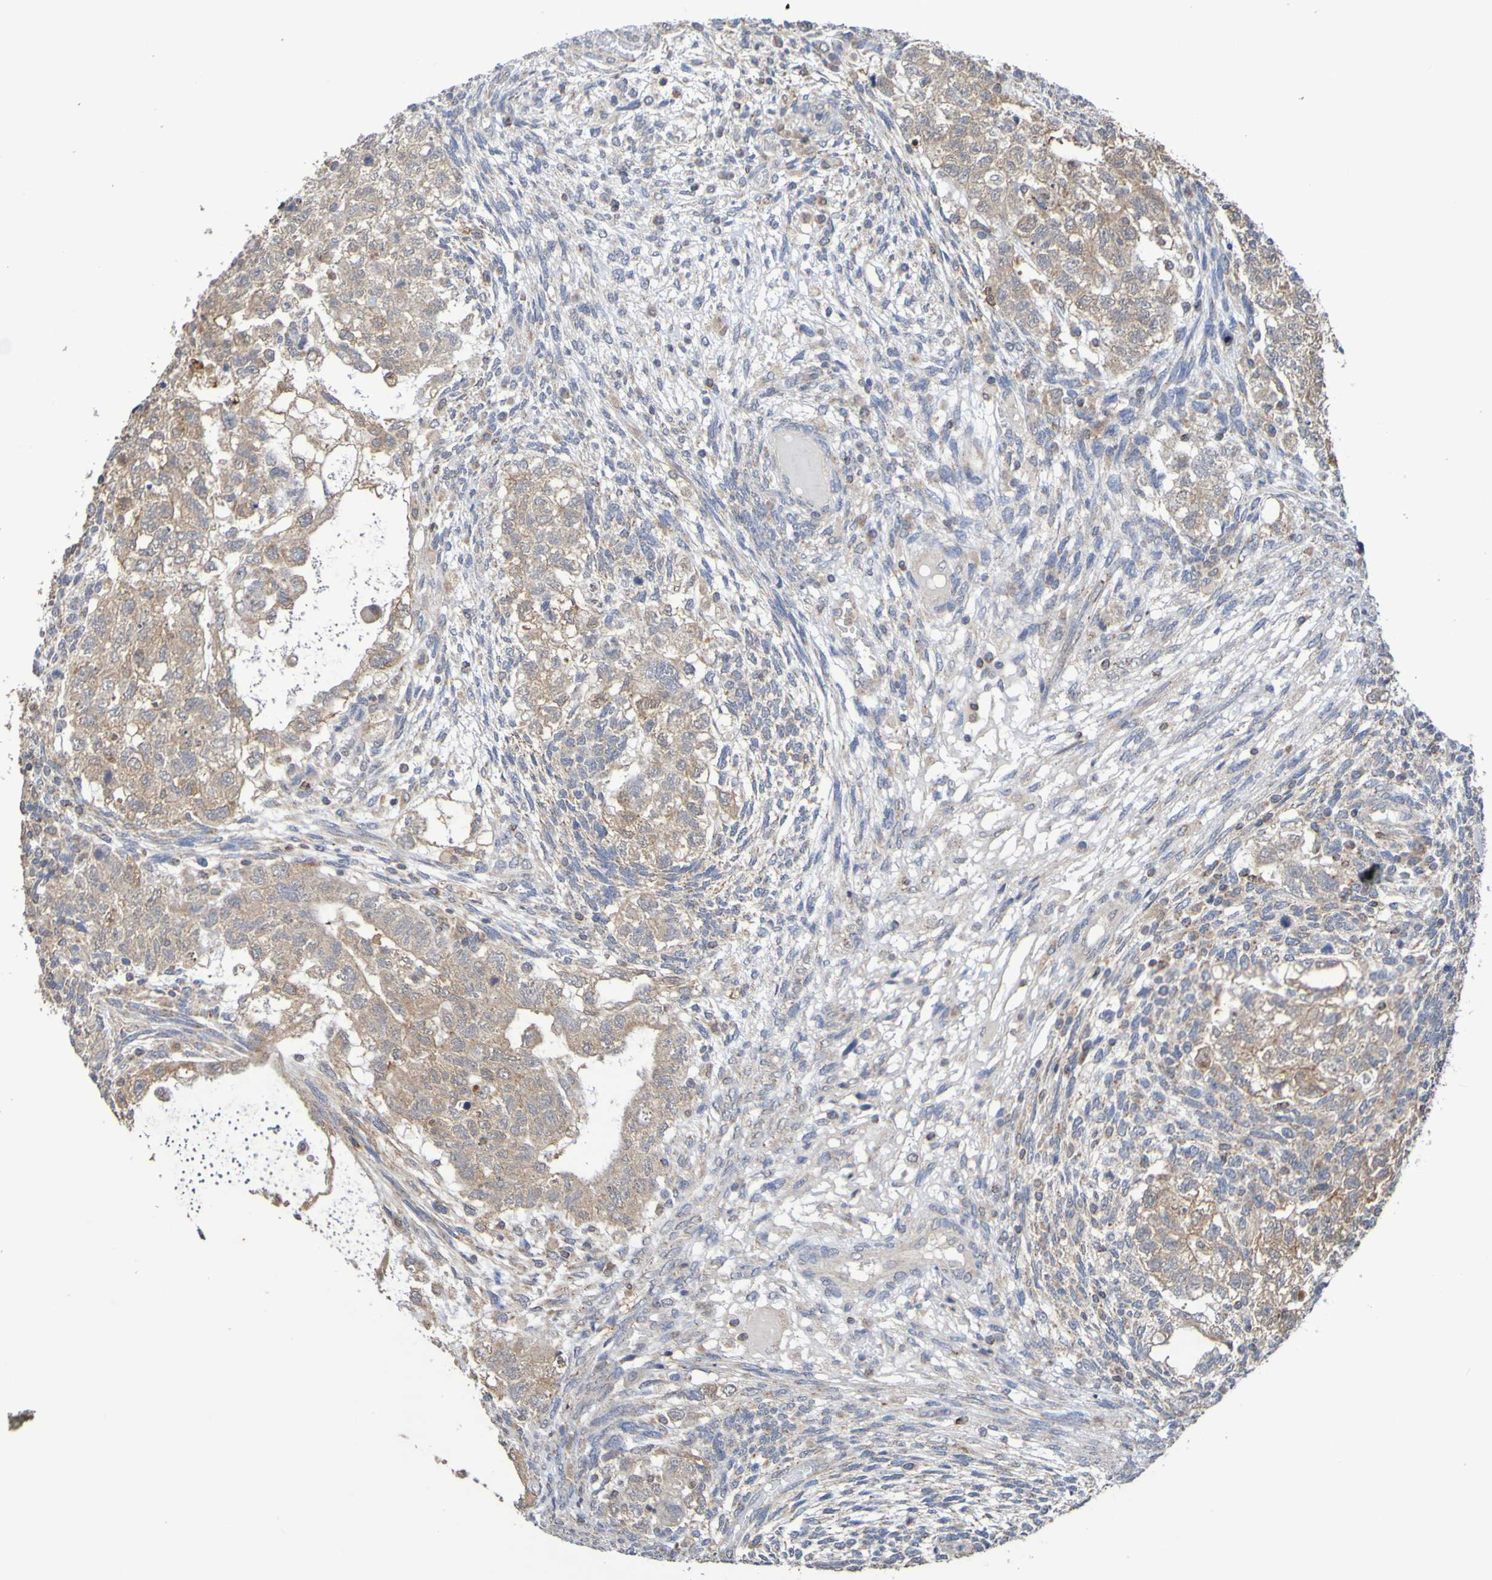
{"staining": {"intensity": "moderate", "quantity": ">75%", "location": "cytoplasmic/membranous"}, "tissue": "testis cancer", "cell_type": "Tumor cells", "image_type": "cancer", "snomed": [{"axis": "morphology", "description": "Normal tissue, NOS"}, {"axis": "morphology", "description": "Carcinoma, Embryonal, NOS"}, {"axis": "topography", "description": "Testis"}], "caption": "Protein expression analysis of testis embryonal carcinoma reveals moderate cytoplasmic/membranous expression in approximately >75% of tumor cells. Nuclei are stained in blue.", "gene": "C3orf18", "patient": {"sex": "male", "age": 36}}